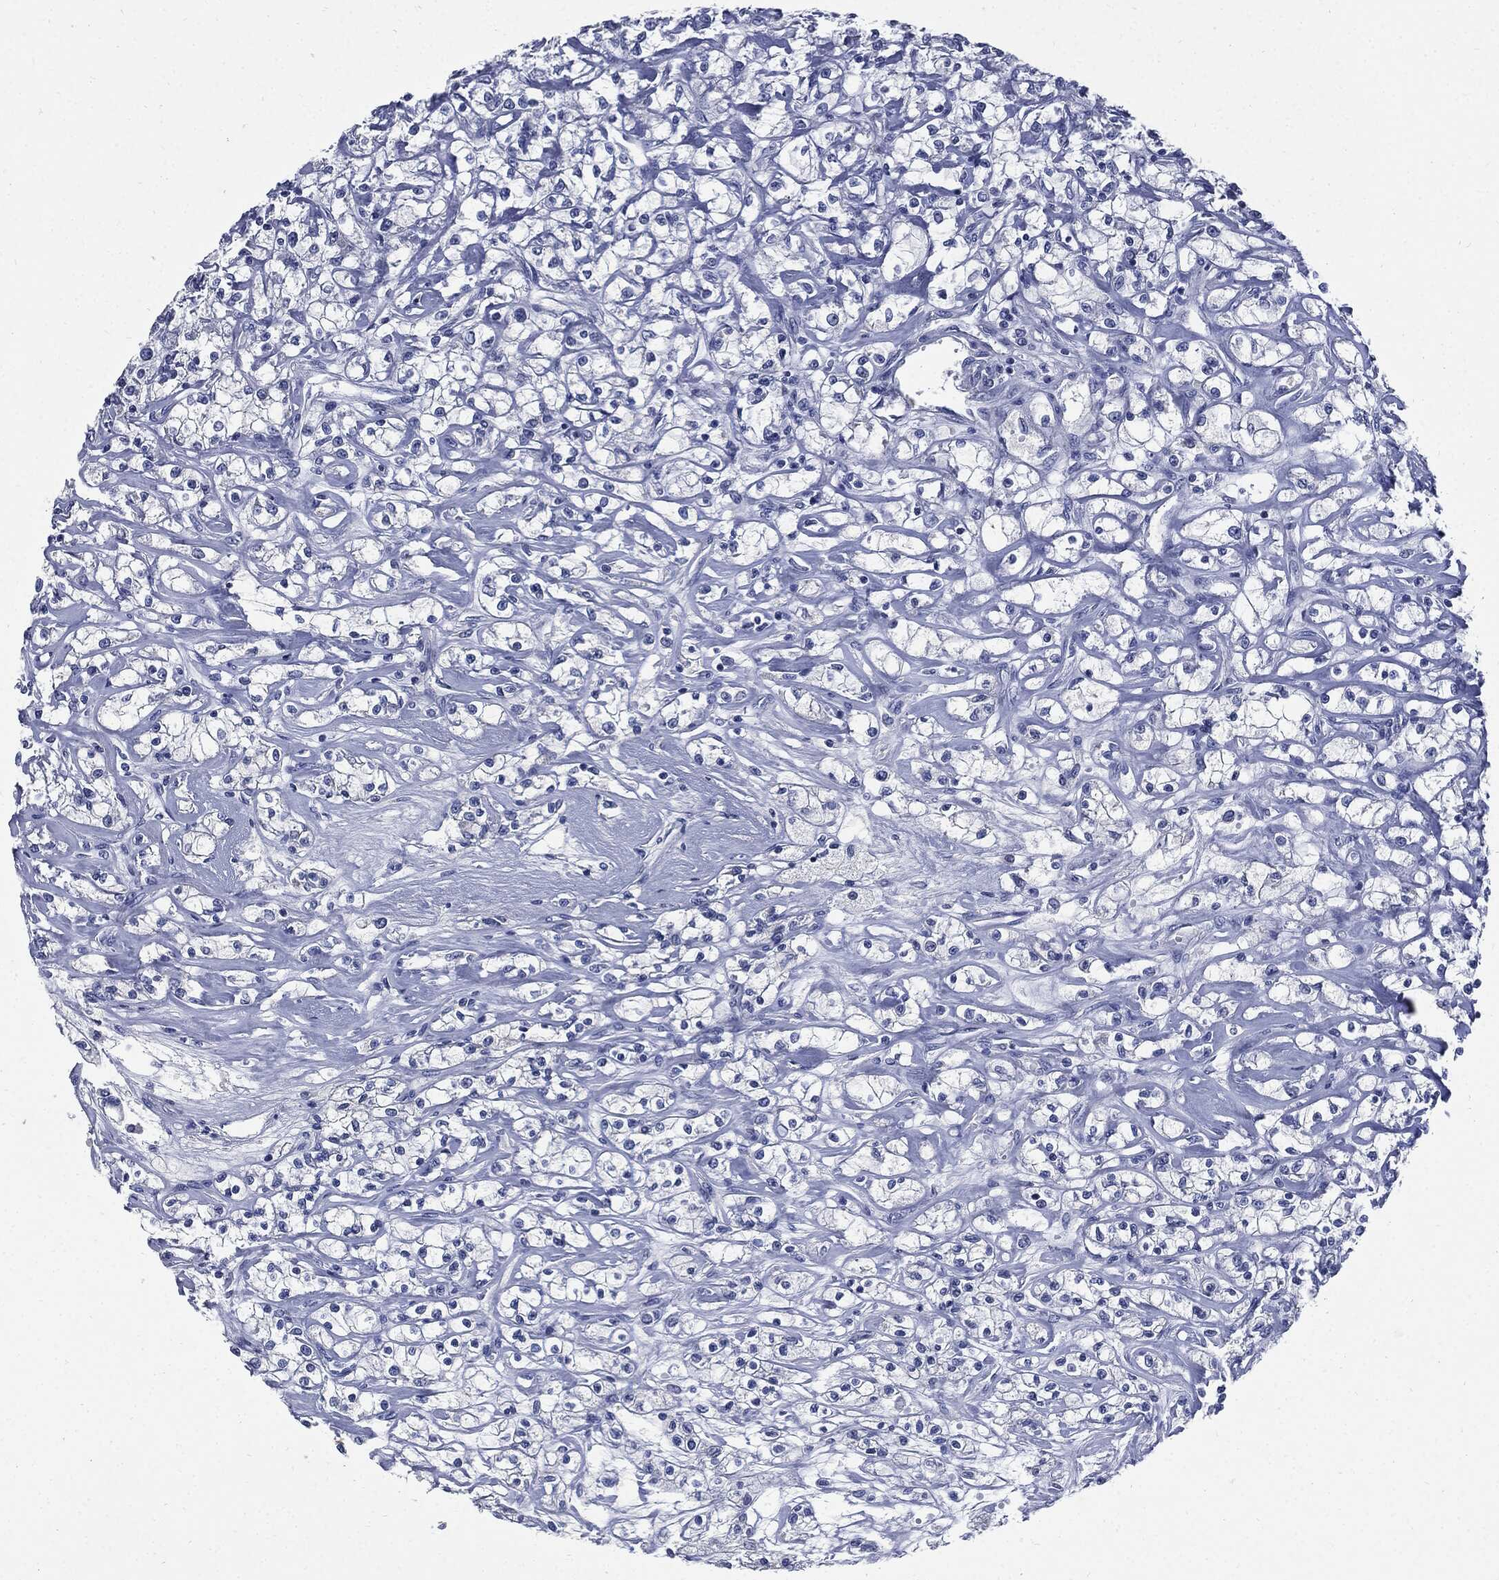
{"staining": {"intensity": "negative", "quantity": "none", "location": "none"}, "tissue": "renal cancer", "cell_type": "Tumor cells", "image_type": "cancer", "snomed": [{"axis": "morphology", "description": "Adenocarcinoma, NOS"}, {"axis": "topography", "description": "Kidney"}], "caption": "This is a histopathology image of immunohistochemistry staining of adenocarcinoma (renal), which shows no staining in tumor cells.", "gene": "CPE", "patient": {"sex": "female", "age": 59}}